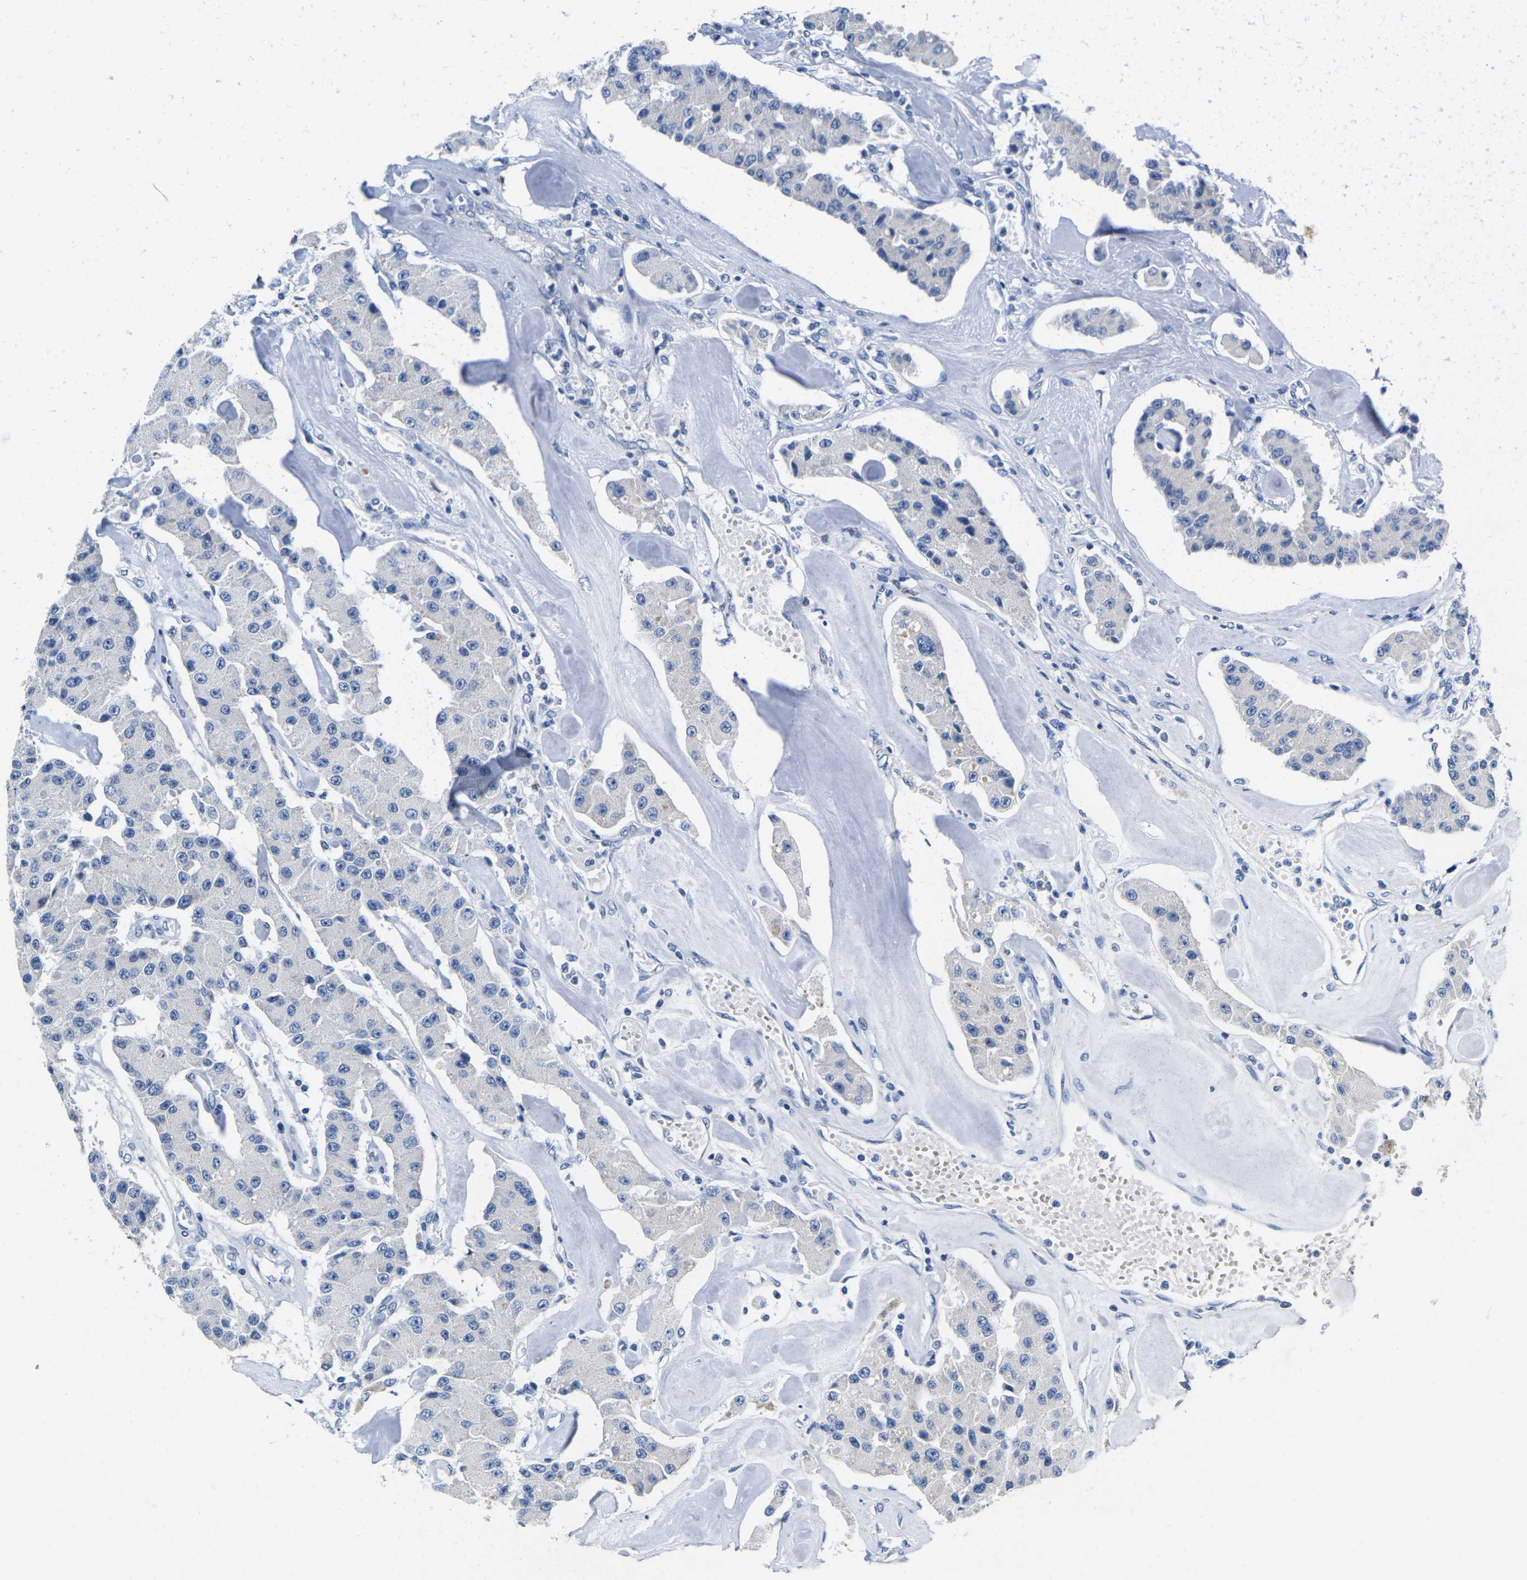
{"staining": {"intensity": "negative", "quantity": "none", "location": "none"}, "tissue": "carcinoid", "cell_type": "Tumor cells", "image_type": "cancer", "snomed": [{"axis": "morphology", "description": "Carcinoid, malignant, NOS"}, {"axis": "topography", "description": "Pancreas"}], "caption": "Immunohistochemistry (IHC) of malignant carcinoid exhibits no positivity in tumor cells.", "gene": "NOCT", "patient": {"sex": "male", "age": 41}}